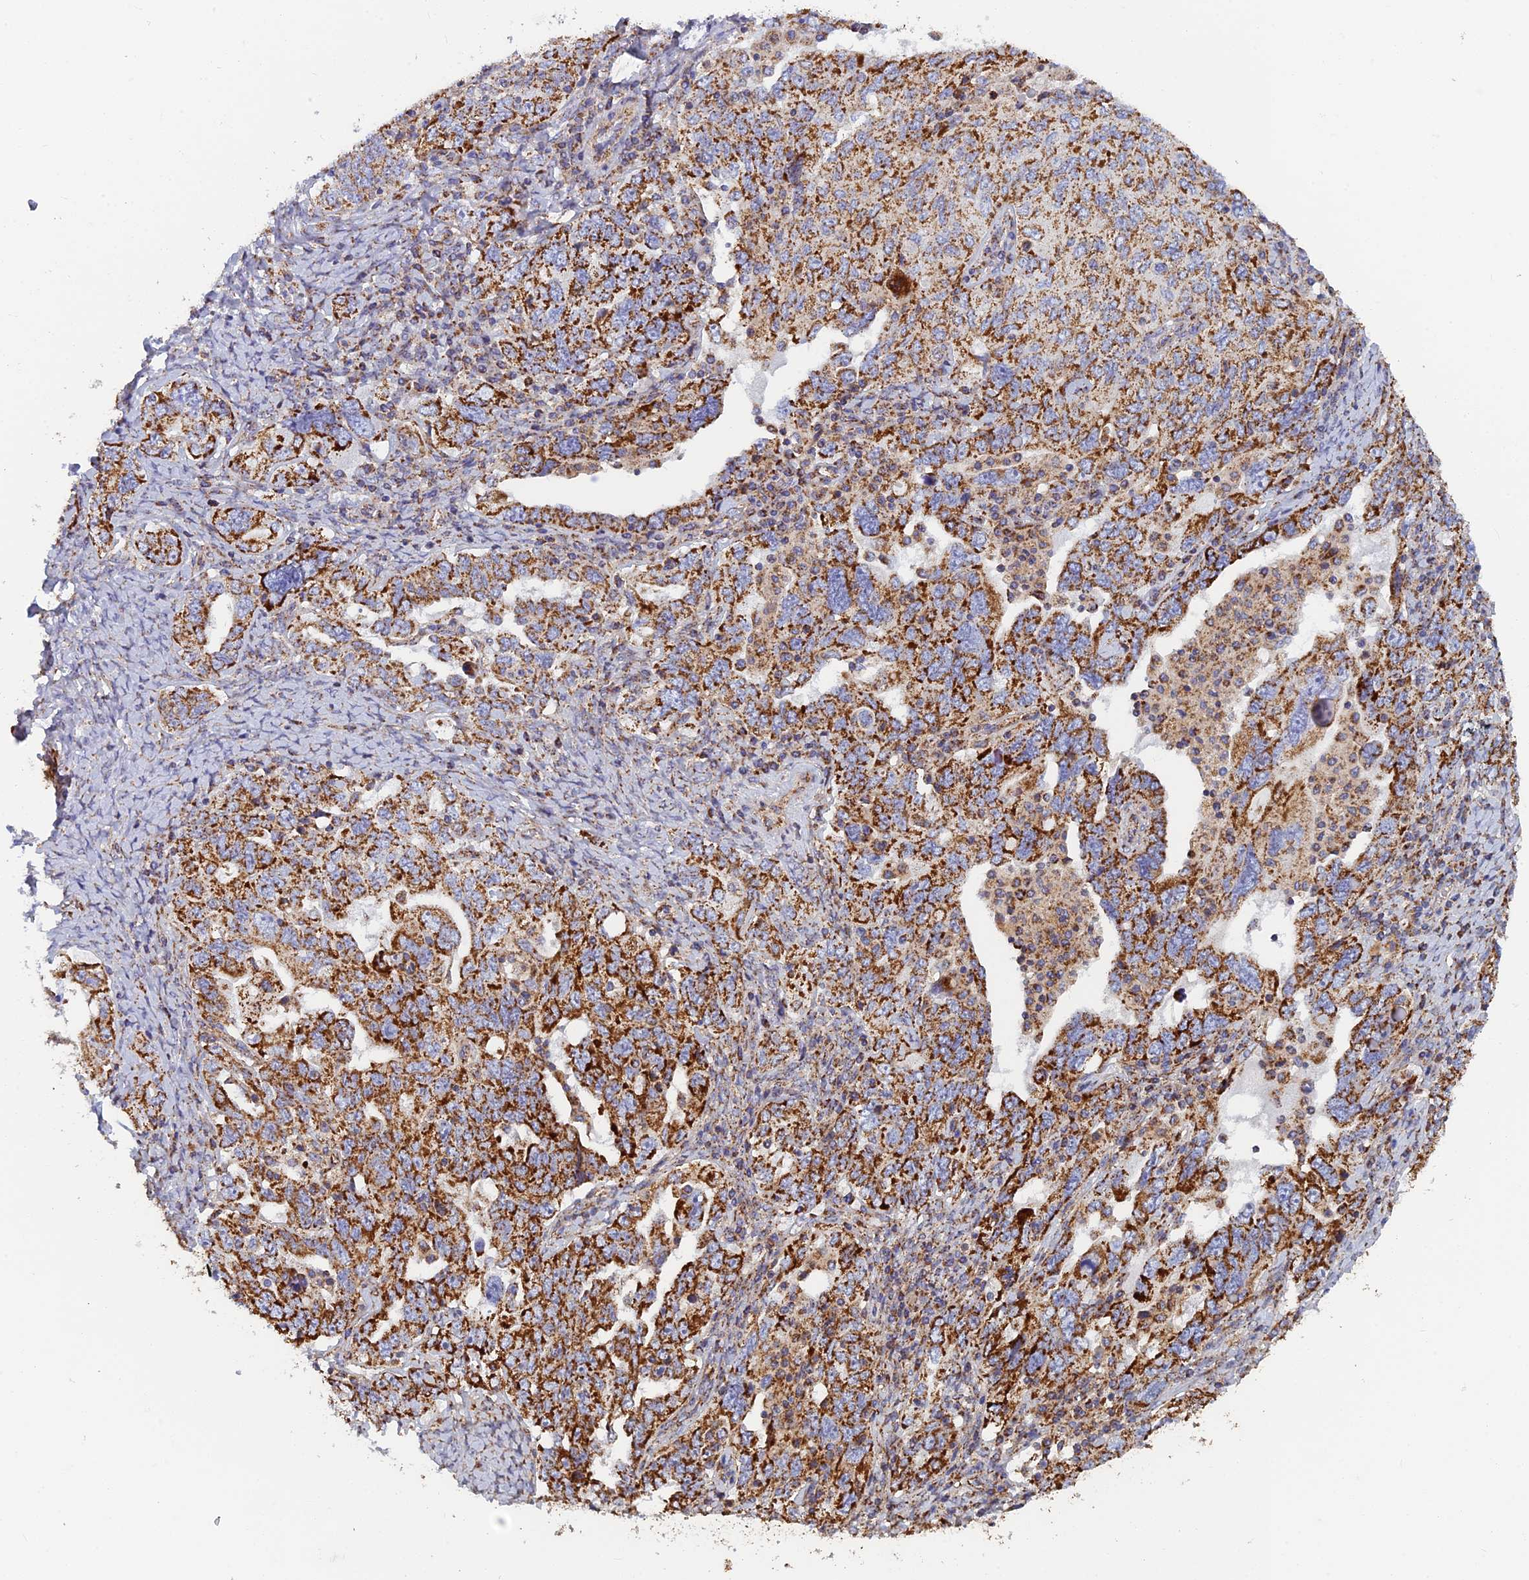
{"staining": {"intensity": "strong", "quantity": ">75%", "location": "cytoplasmic/membranous"}, "tissue": "ovarian cancer", "cell_type": "Tumor cells", "image_type": "cancer", "snomed": [{"axis": "morphology", "description": "Carcinoma, endometroid"}, {"axis": "topography", "description": "Ovary"}], "caption": "Approximately >75% of tumor cells in ovarian cancer show strong cytoplasmic/membranous protein staining as visualized by brown immunohistochemical staining.", "gene": "MRPS9", "patient": {"sex": "female", "age": 62}}